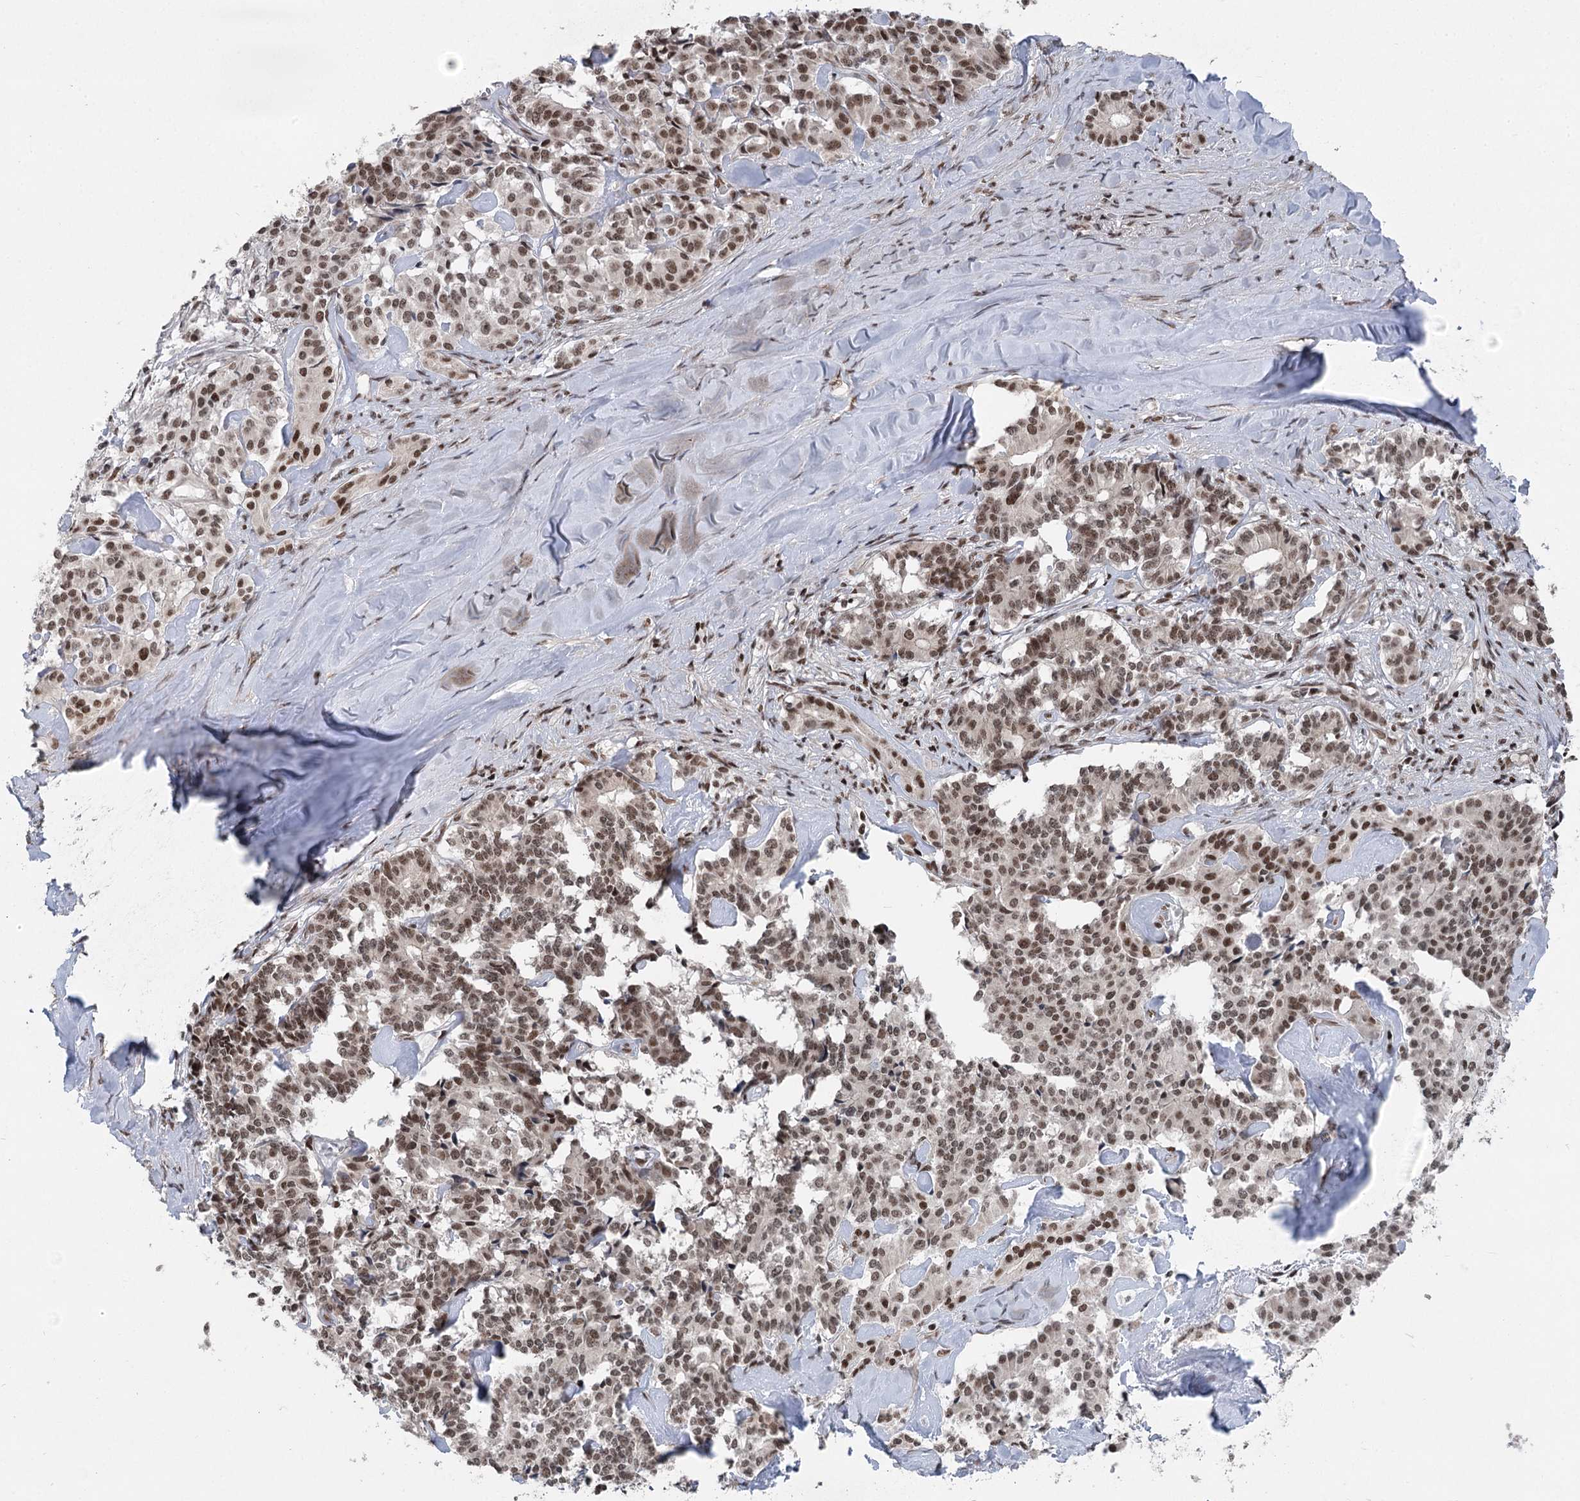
{"staining": {"intensity": "moderate", "quantity": ">75%", "location": "nuclear"}, "tissue": "pancreatic cancer", "cell_type": "Tumor cells", "image_type": "cancer", "snomed": [{"axis": "morphology", "description": "Adenocarcinoma, NOS"}, {"axis": "topography", "description": "Pancreas"}], "caption": "Brown immunohistochemical staining in human pancreatic cancer (adenocarcinoma) displays moderate nuclear staining in approximately >75% of tumor cells.", "gene": "CGGBP1", "patient": {"sex": "female", "age": 74}}